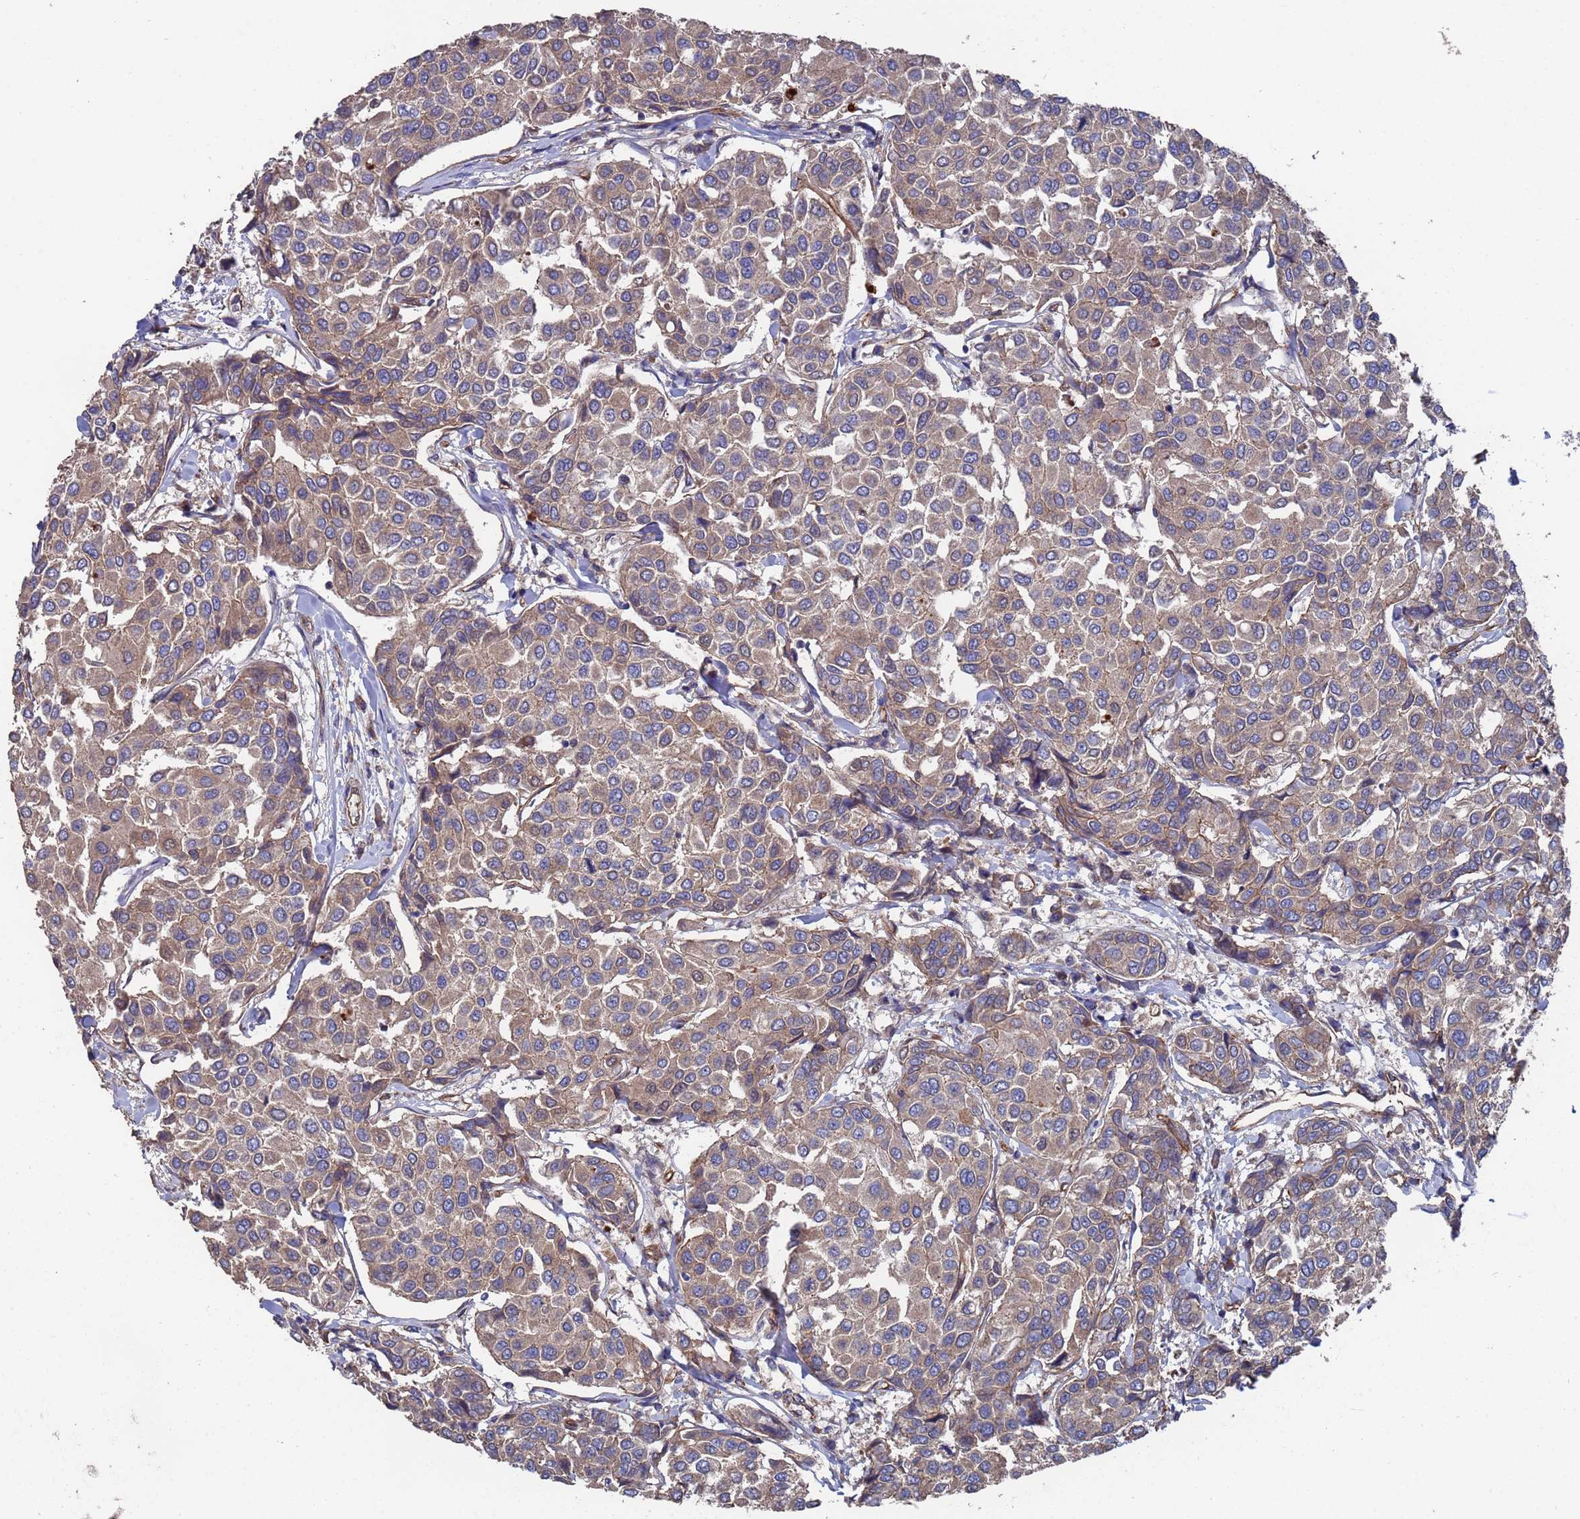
{"staining": {"intensity": "weak", "quantity": "25%-75%", "location": "cytoplasmic/membranous"}, "tissue": "breast cancer", "cell_type": "Tumor cells", "image_type": "cancer", "snomed": [{"axis": "morphology", "description": "Duct carcinoma"}, {"axis": "topography", "description": "Breast"}], "caption": "Weak cytoplasmic/membranous expression is present in about 25%-75% of tumor cells in intraductal carcinoma (breast).", "gene": "NDUFAF6", "patient": {"sex": "female", "age": 55}}